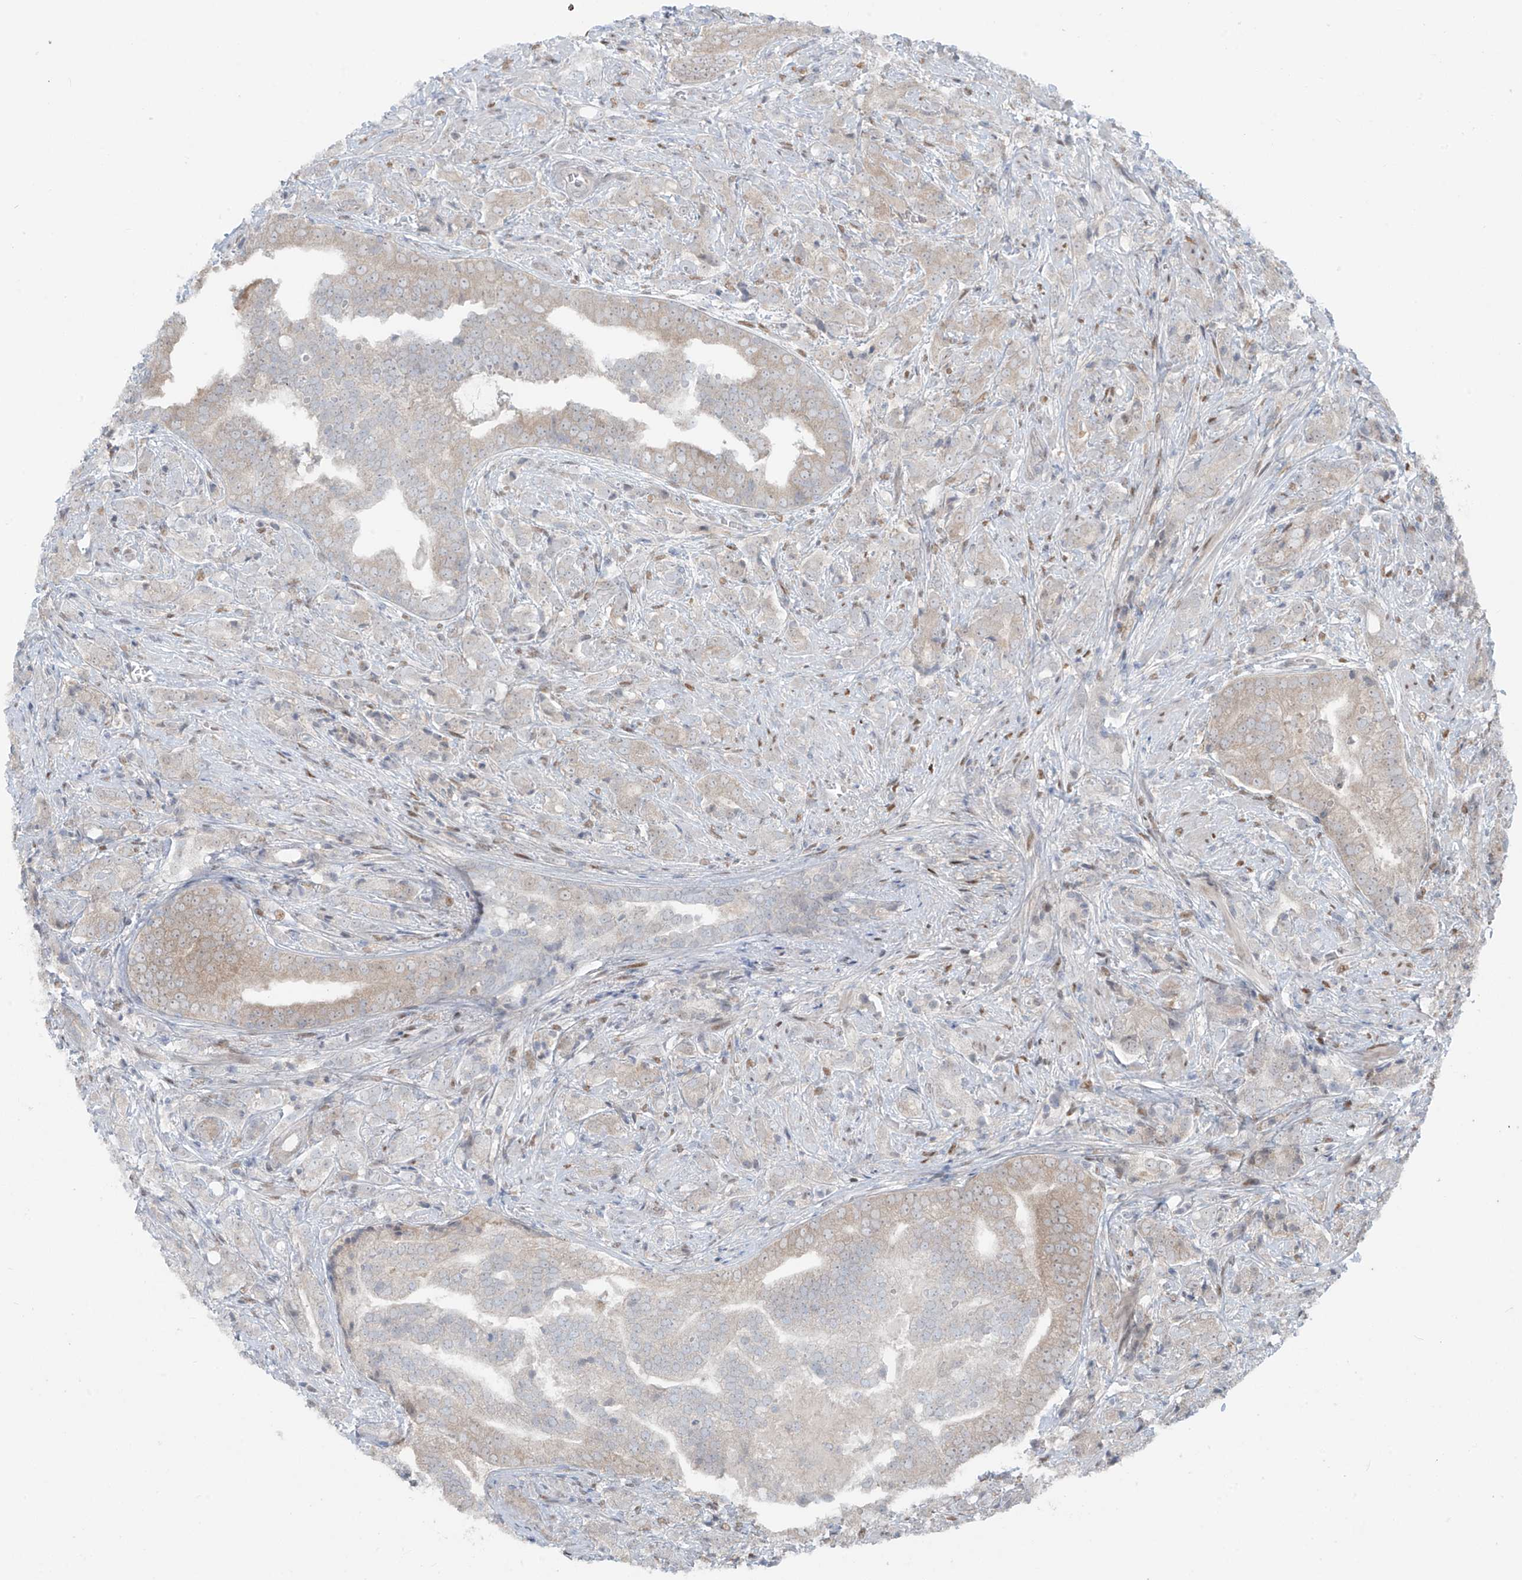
{"staining": {"intensity": "weak", "quantity": "<25%", "location": "cytoplasmic/membranous"}, "tissue": "prostate cancer", "cell_type": "Tumor cells", "image_type": "cancer", "snomed": [{"axis": "morphology", "description": "Adenocarcinoma, High grade"}, {"axis": "topography", "description": "Prostate"}], "caption": "Tumor cells show no significant protein expression in prostate cancer (high-grade adenocarcinoma). (Immunohistochemistry (ihc), brightfield microscopy, high magnification).", "gene": "PPAT", "patient": {"sex": "male", "age": 57}}